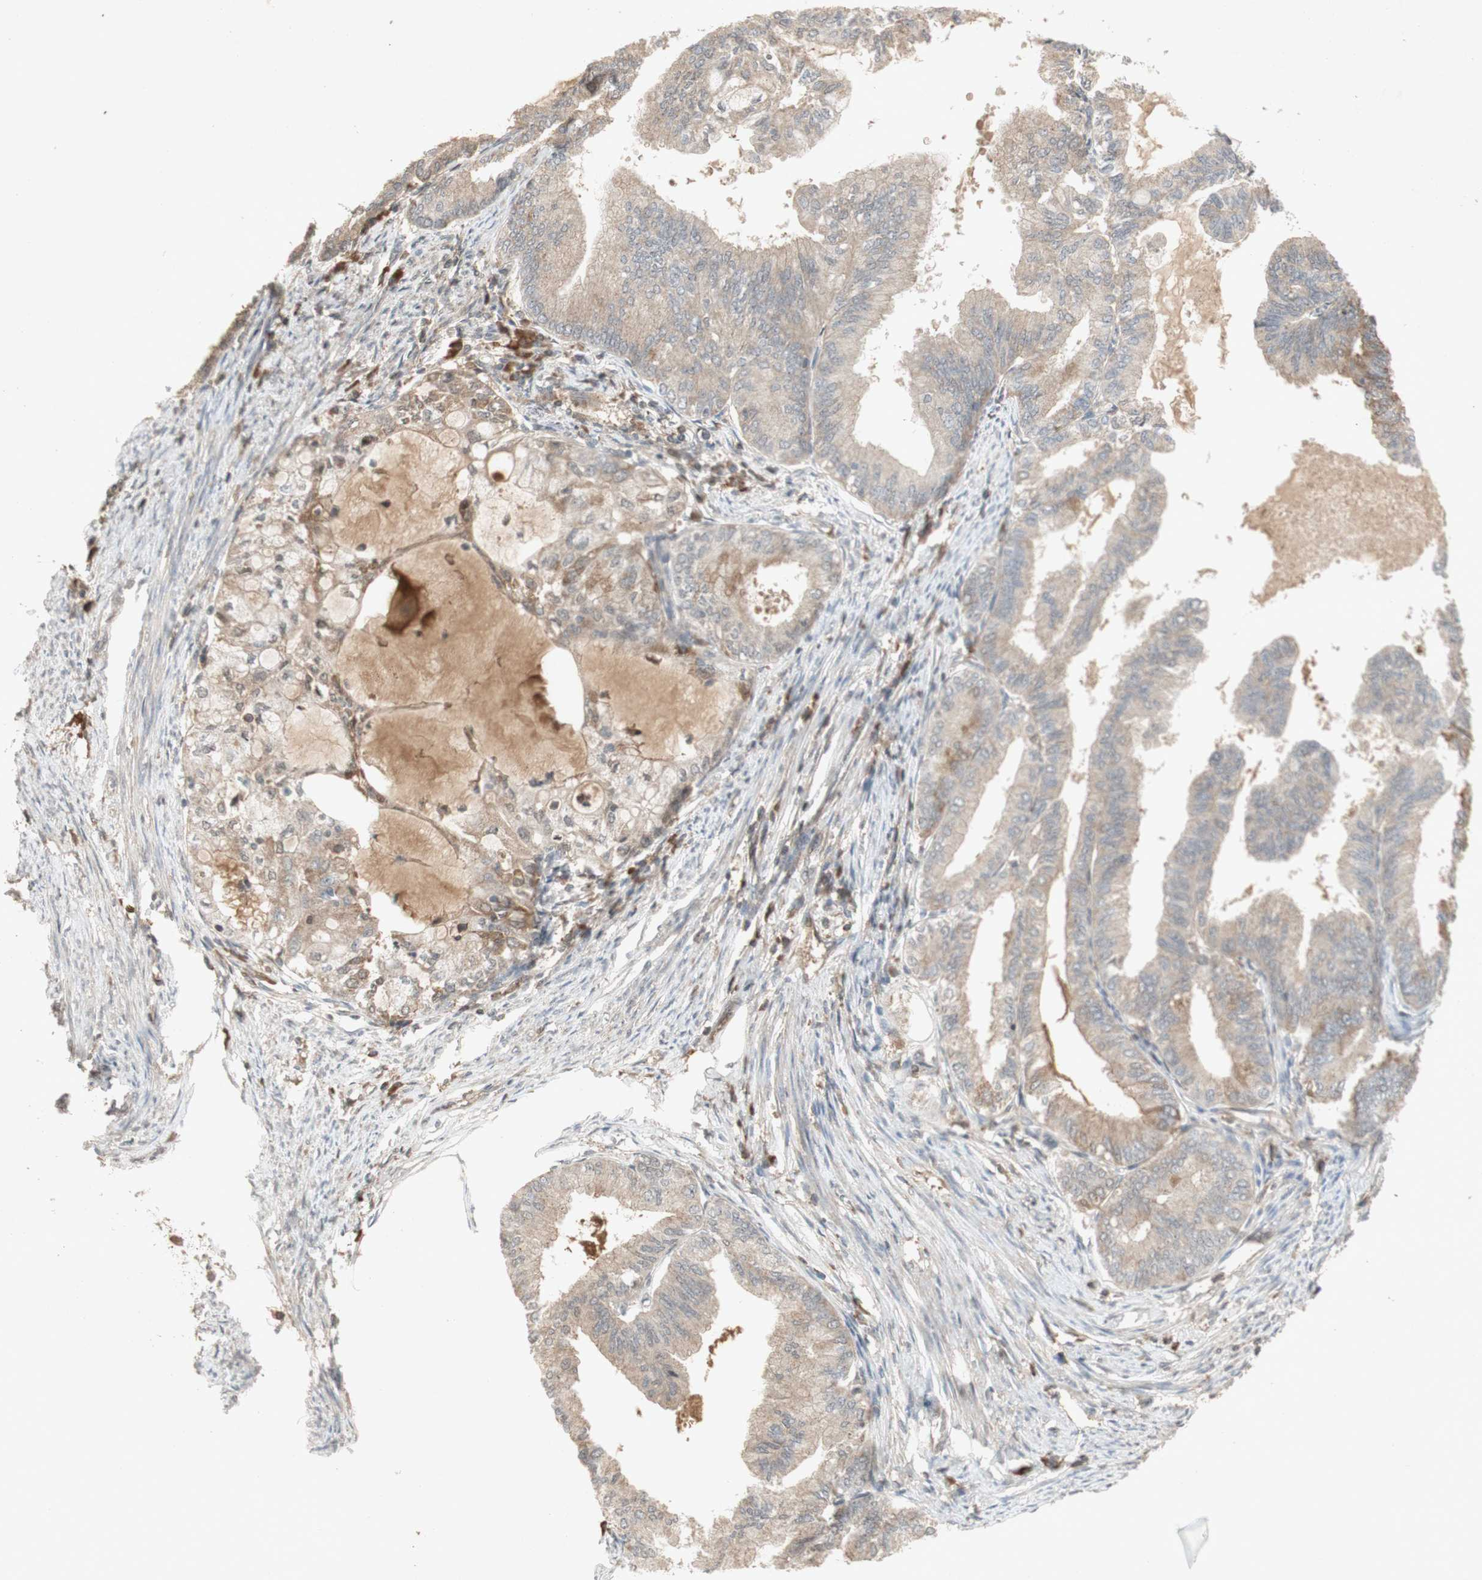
{"staining": {"intensity": "weak", "quantity": "<25%", "location": "cytoplasmic/membranous"}, "tissue": "endometrial cancer", "cell_type": "Tumor cells", "image_type": "cancer", "snomed": [{"axis": "morphology", "description": "Adenocarcinoma, NOS"}, {"axis": "topography", "description": "Endometrium"}], "caption": "The histopathology image reveals no significant expression in tumor cells of endometrial adenocarcinoma.", "gene": "NRG4", "patient": {"sex": "female", "age": 86}}